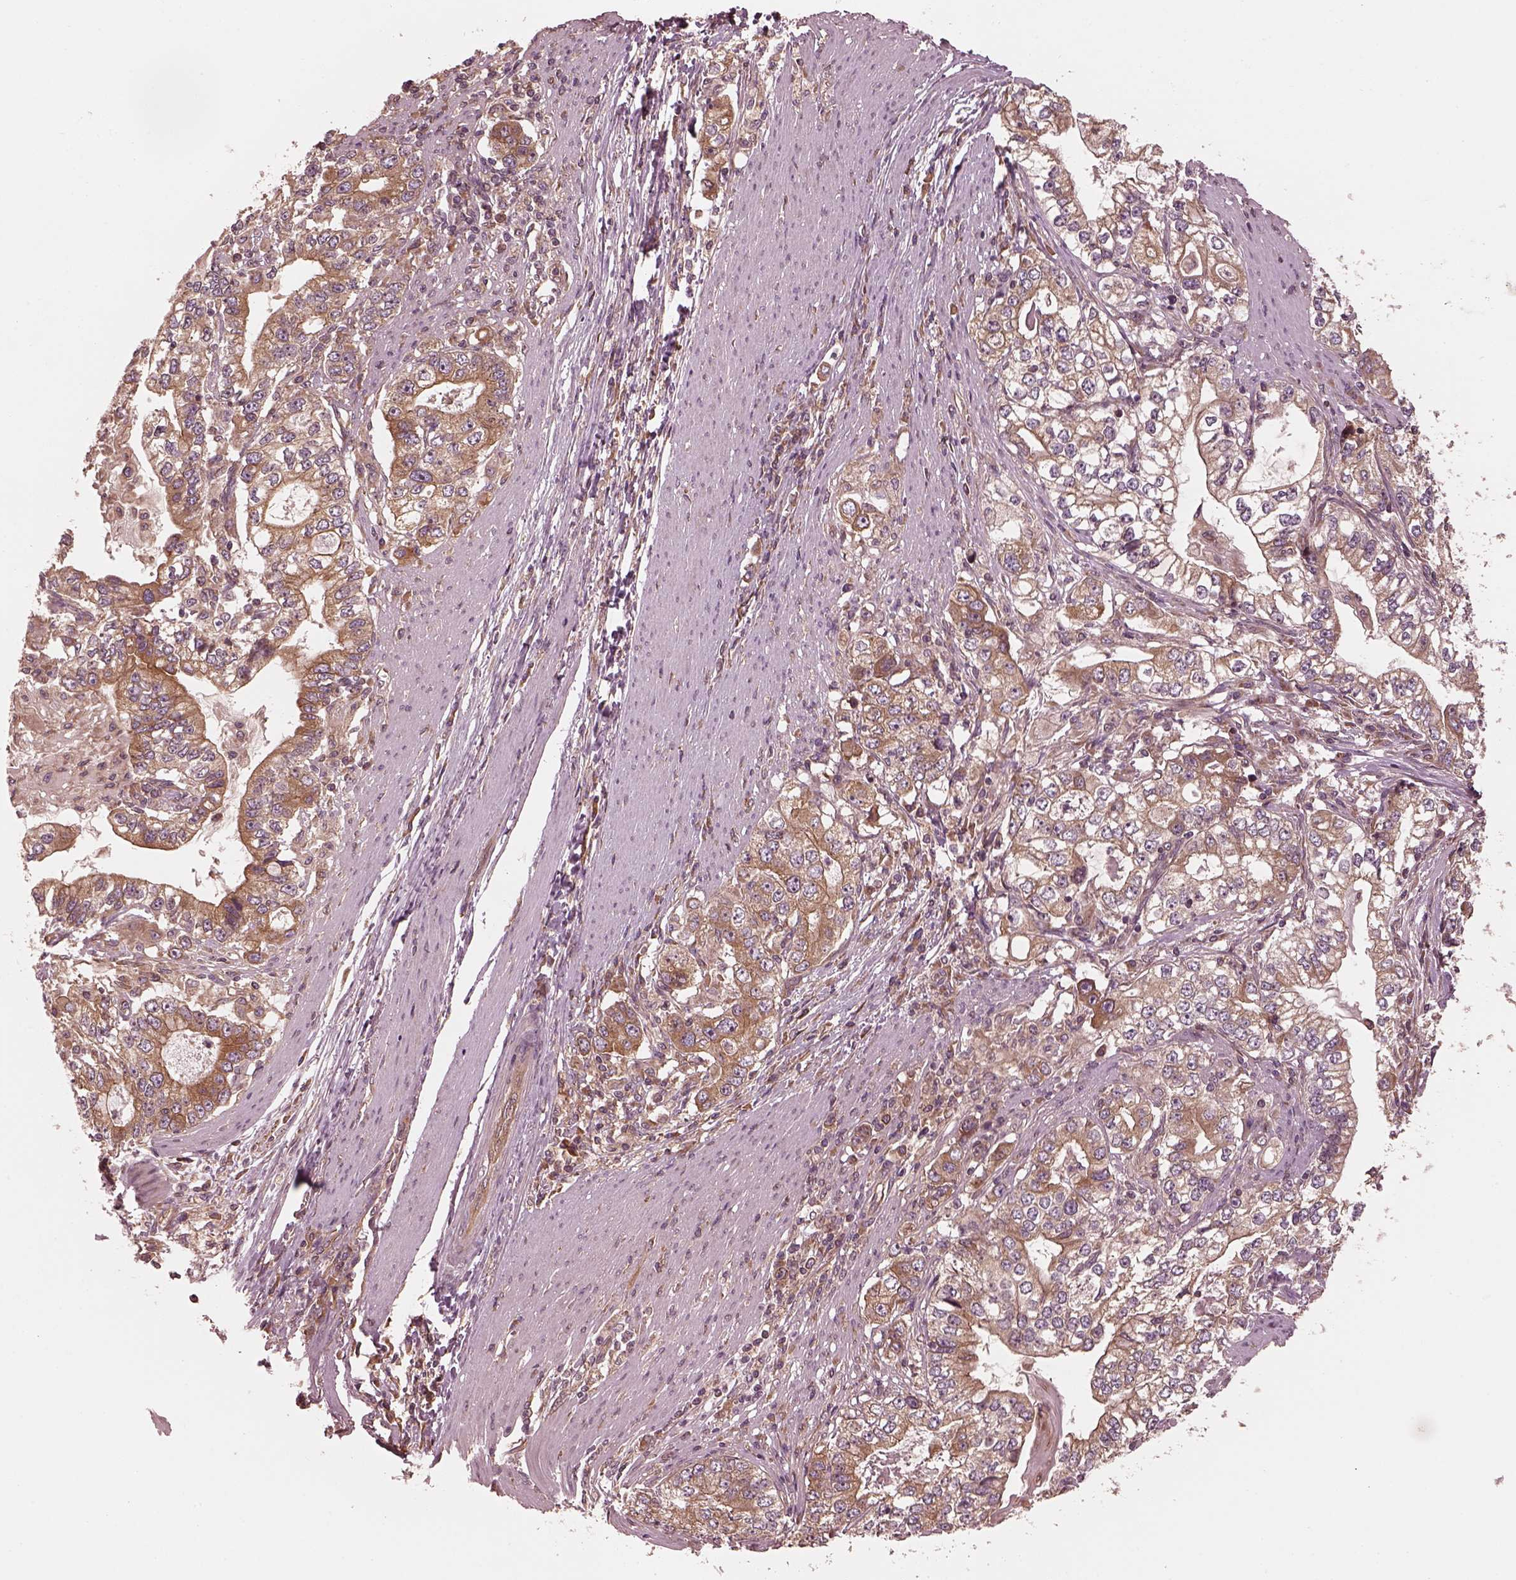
{"staining": {"intensity": "moderate", "quantity": ">75%", "location": "cytoplasmic/membranous"}, "tissue": "stomach cancer", "cell_type": "Tumor cells", "image_type": "cancer", "snomed": [{"axis": "morphology", "description": "Adenocarcinoma, NOS"}, {"axis": "topography", "description": "Stomach, lower"}], "caption": "A high-resolution image shows IHC staining of stomach cancer (adenocarcinoma), which demonstrates moderate cytoplasmic/membranous staining in about >75% of tumor cells.", "gene": "PIK3R2", "patient": {"sex": "female", "age": 72}}